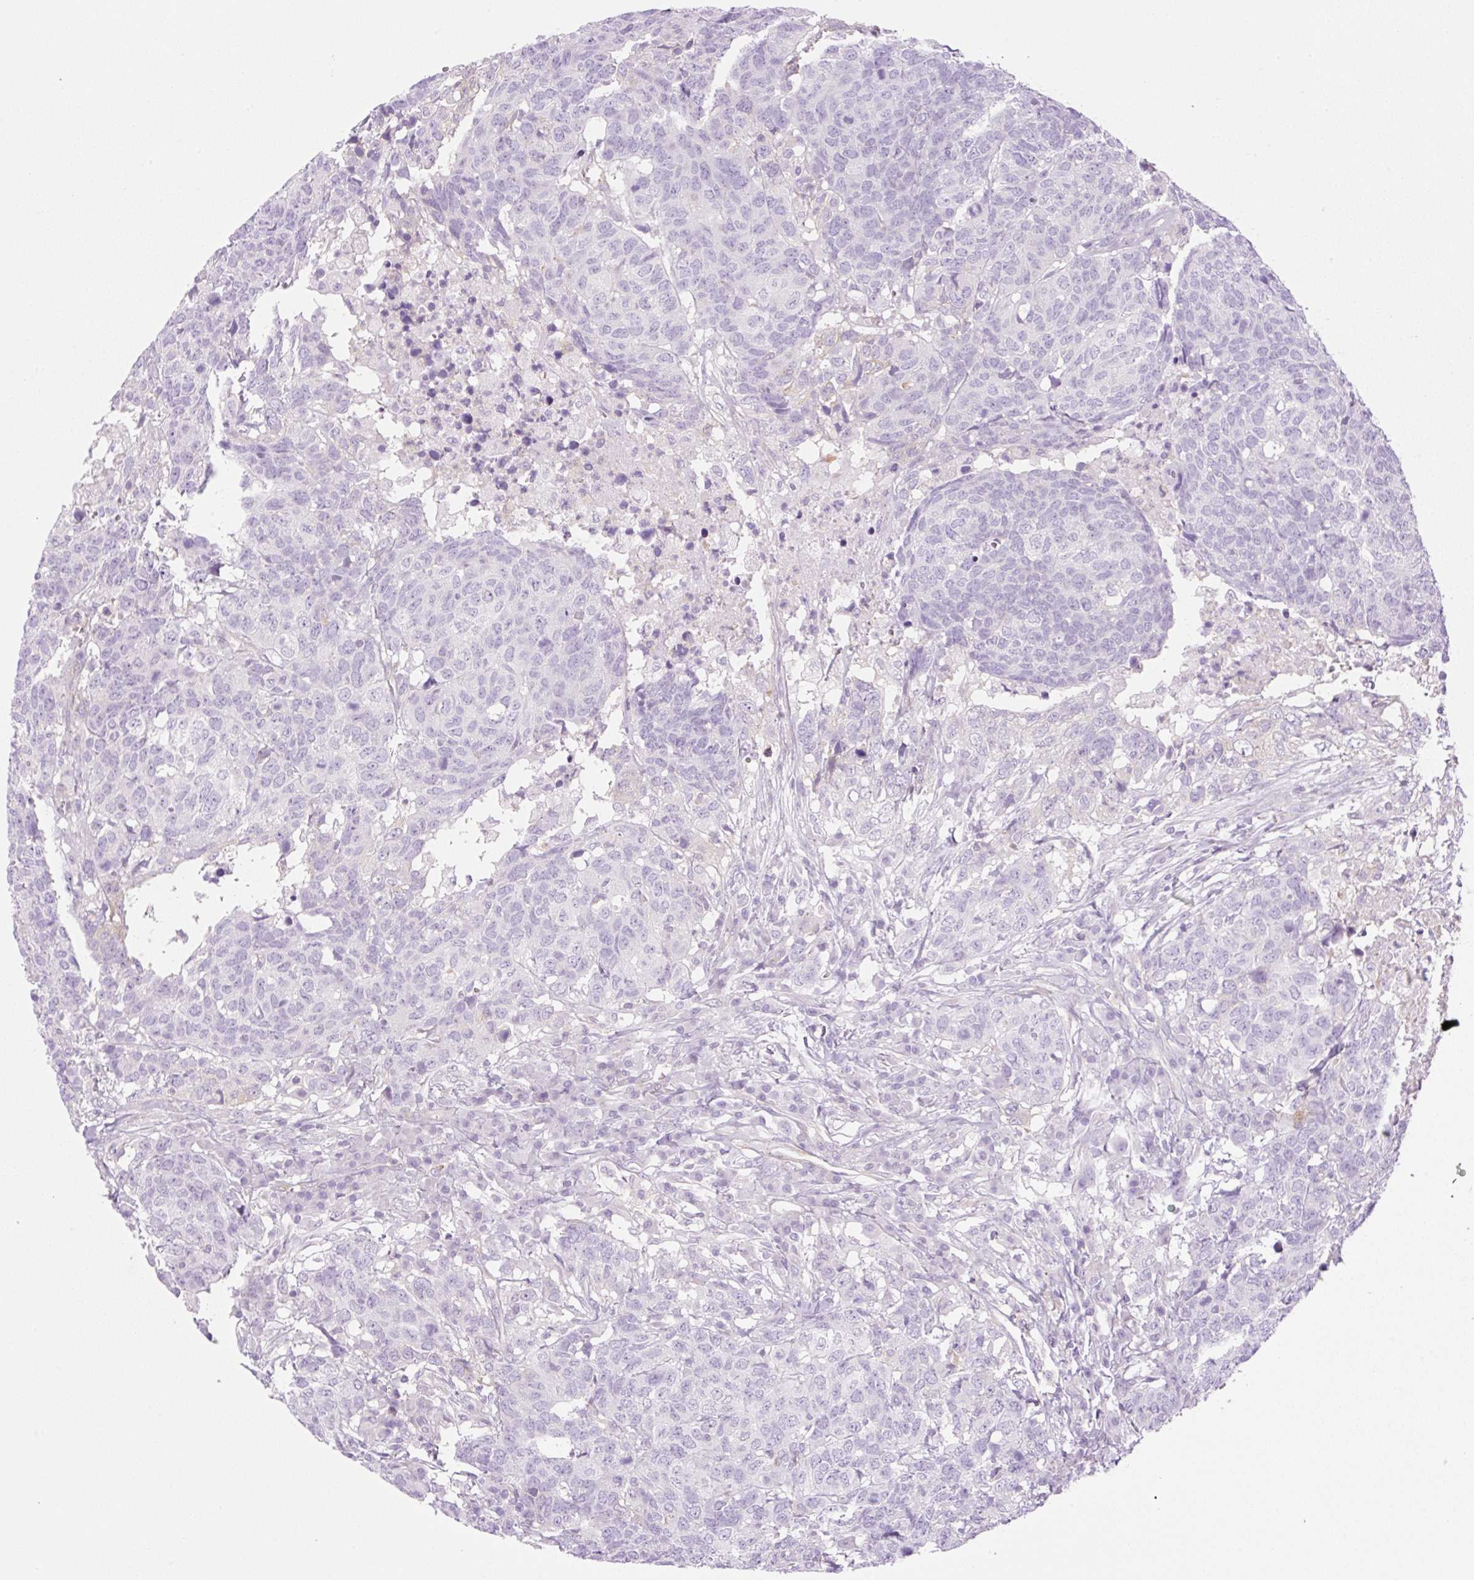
{"staining": {"intensity": "negative", "quantity": "none", "location": "none"}, "tissue": "head and neck cancer", "cell_type": "Tumor cells", "image_type": "cancer", "snomed": [{"axis": "morphology", "description": "Normal tissue, NOS"}, {"axis": "morphology", "description": "Squamous cell carcinoma, NOS"}, {"axis": "topography", "description": "Skeletal muscle"}, {"axis": "topography", "description": "Vascular tissue"}, {"axis": "topography", "description": "Peripheral nerve tissue"}, {"axis": "topography", "description": "Head-Neck"}], "caption": "High magnification brightfield microscopy of head and neck cancer (squamous cell carcinoma) stained with DAB (3,3'-diaminobenzidine) (brown) and counterstained with hematoxylin (blue): tumor cells show no significant staining.", "gene": "EHD3", "patient": {"sex": "male", "age": 66}}